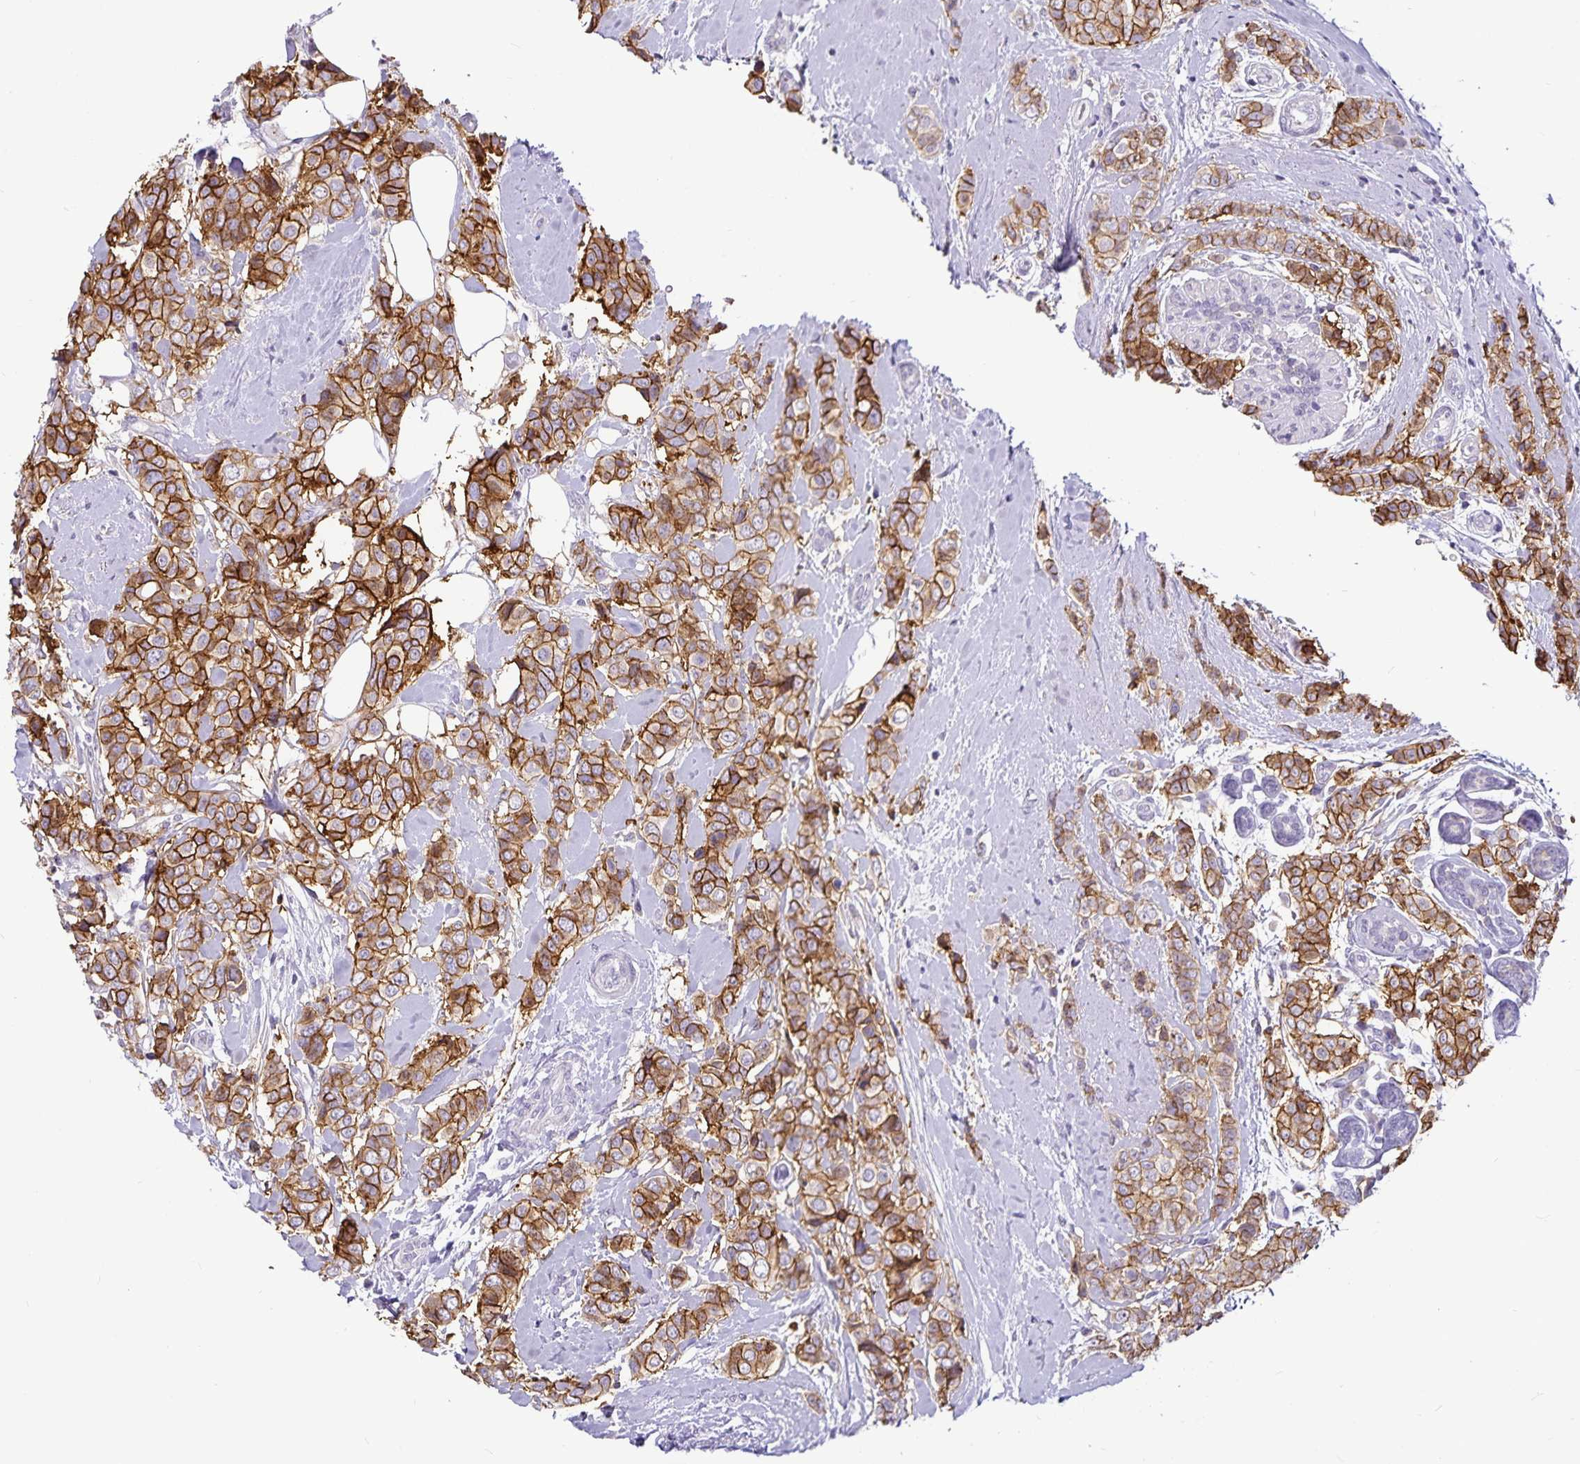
{"staining": {"intensity": "strong", "quantity": ">75%", "location": "cytoplasmic/membranous"}, "tissue": "breast cancer", "cell_type": "Tumor cells", "image_type": "cancer", "snomed": [{"axis": "morphology", "description": "Lobular carcinoma"}, {"axis": "topography", "description": "Breast"}], "caption": "IHC of breast cancer (lobular carcinoma) shows high levels of strong cytoplasmic/membranous expression in about >75% of tumor cells.", "gene": "CA12", "patient": {"sex": "female", "age": 51}}